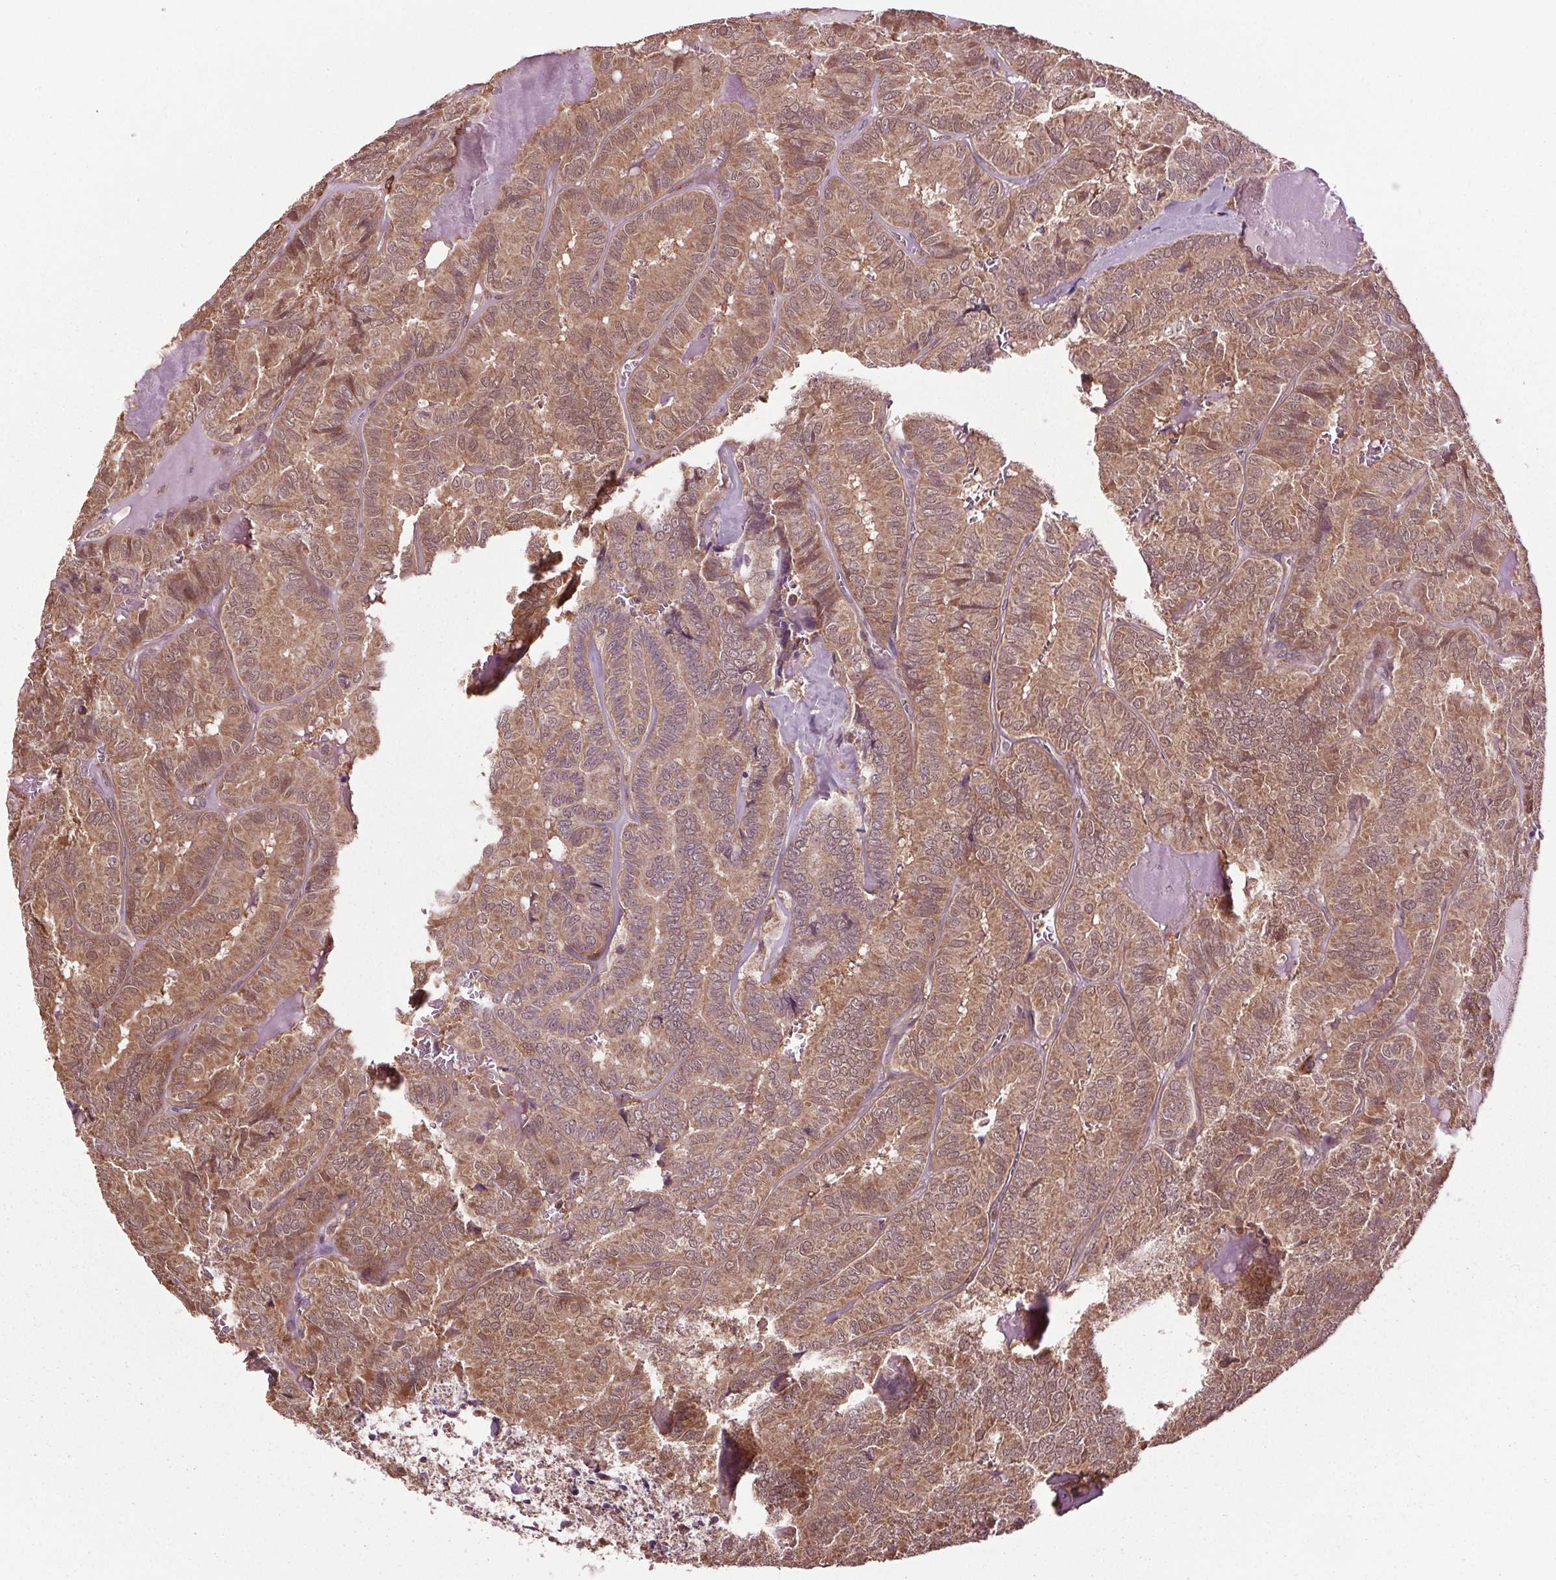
{"staining": {"intensity": "moderate", "quantity": ">75%", "location": "cytoplasmic/membranous"}, "tissue": "thyroid cancer", "cell_type": "Tumor cells", "image_type": "cancer", "snomed": [{"axis": "morphology", "description": "Papillary adenocarcinoma, NOS"}, {"axis": "topography", "description": "Thyroid gland"}], "caption": "Papillary adenocarcinoma (thyroid) stained with a protein marker exhibits moderate staining in tumor cells.", "gene": "RNPEP", "patient": {"sex": "female", "age": 75}}